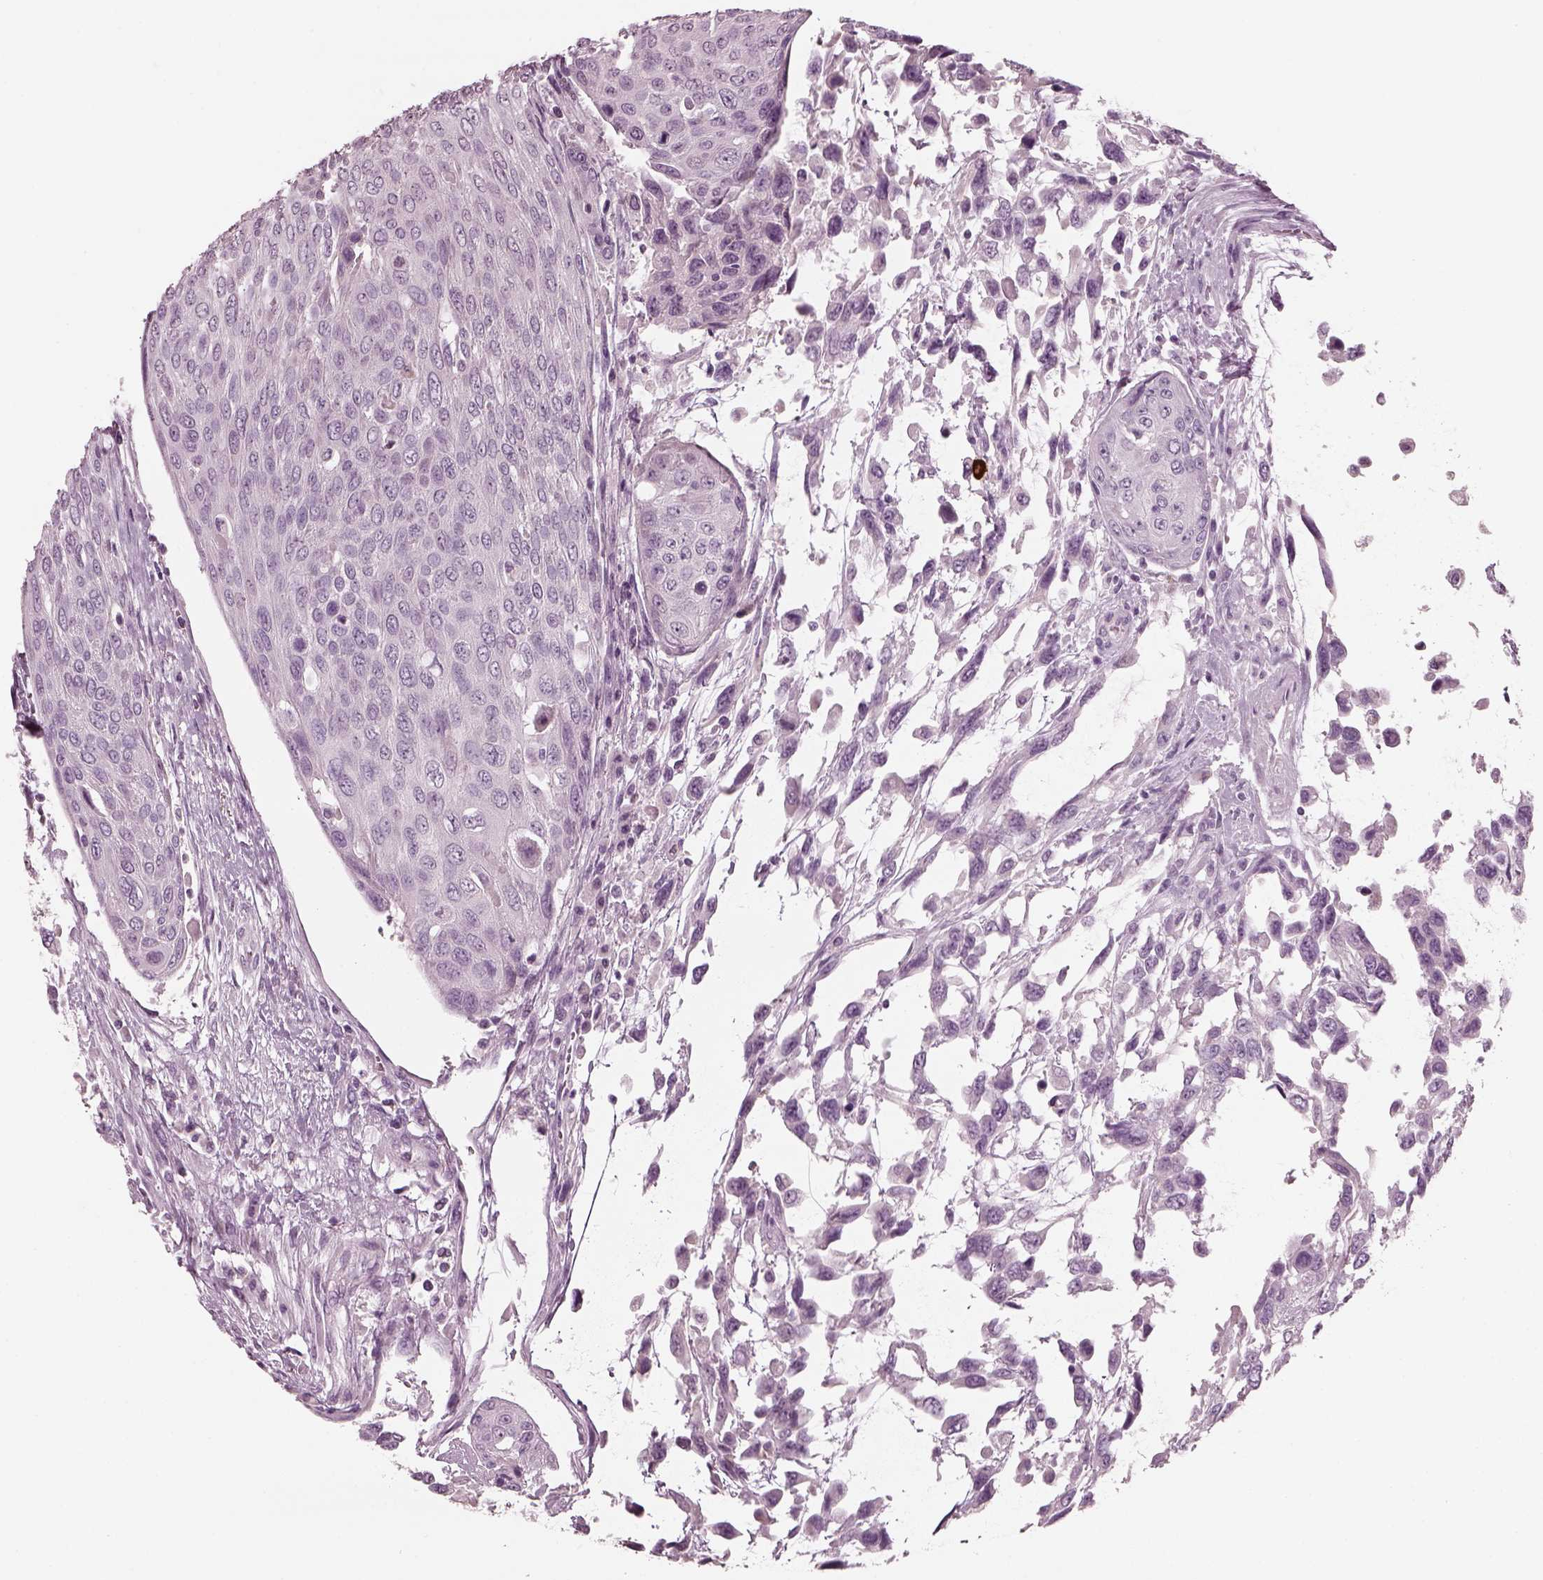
{"staining": {"intensity": "negative", "quantity": "none", "location": "none"}, "tissue": "urothelial cancer", "cell_type": "Tumor cells", "image_type": "cancer", "snomed": [{"axis": "morphology", "description": "Urothelial carcinoma, High grade"}, {"axis": "topography", "description": "Urinary bladder"}], "caption": "A micrograph of high-grade urothelial carcinoma stained for a protein shows no brown staining in tumor cells.", "gene": "CNTN1", "patient": {"sex": "female", "age": 70}}